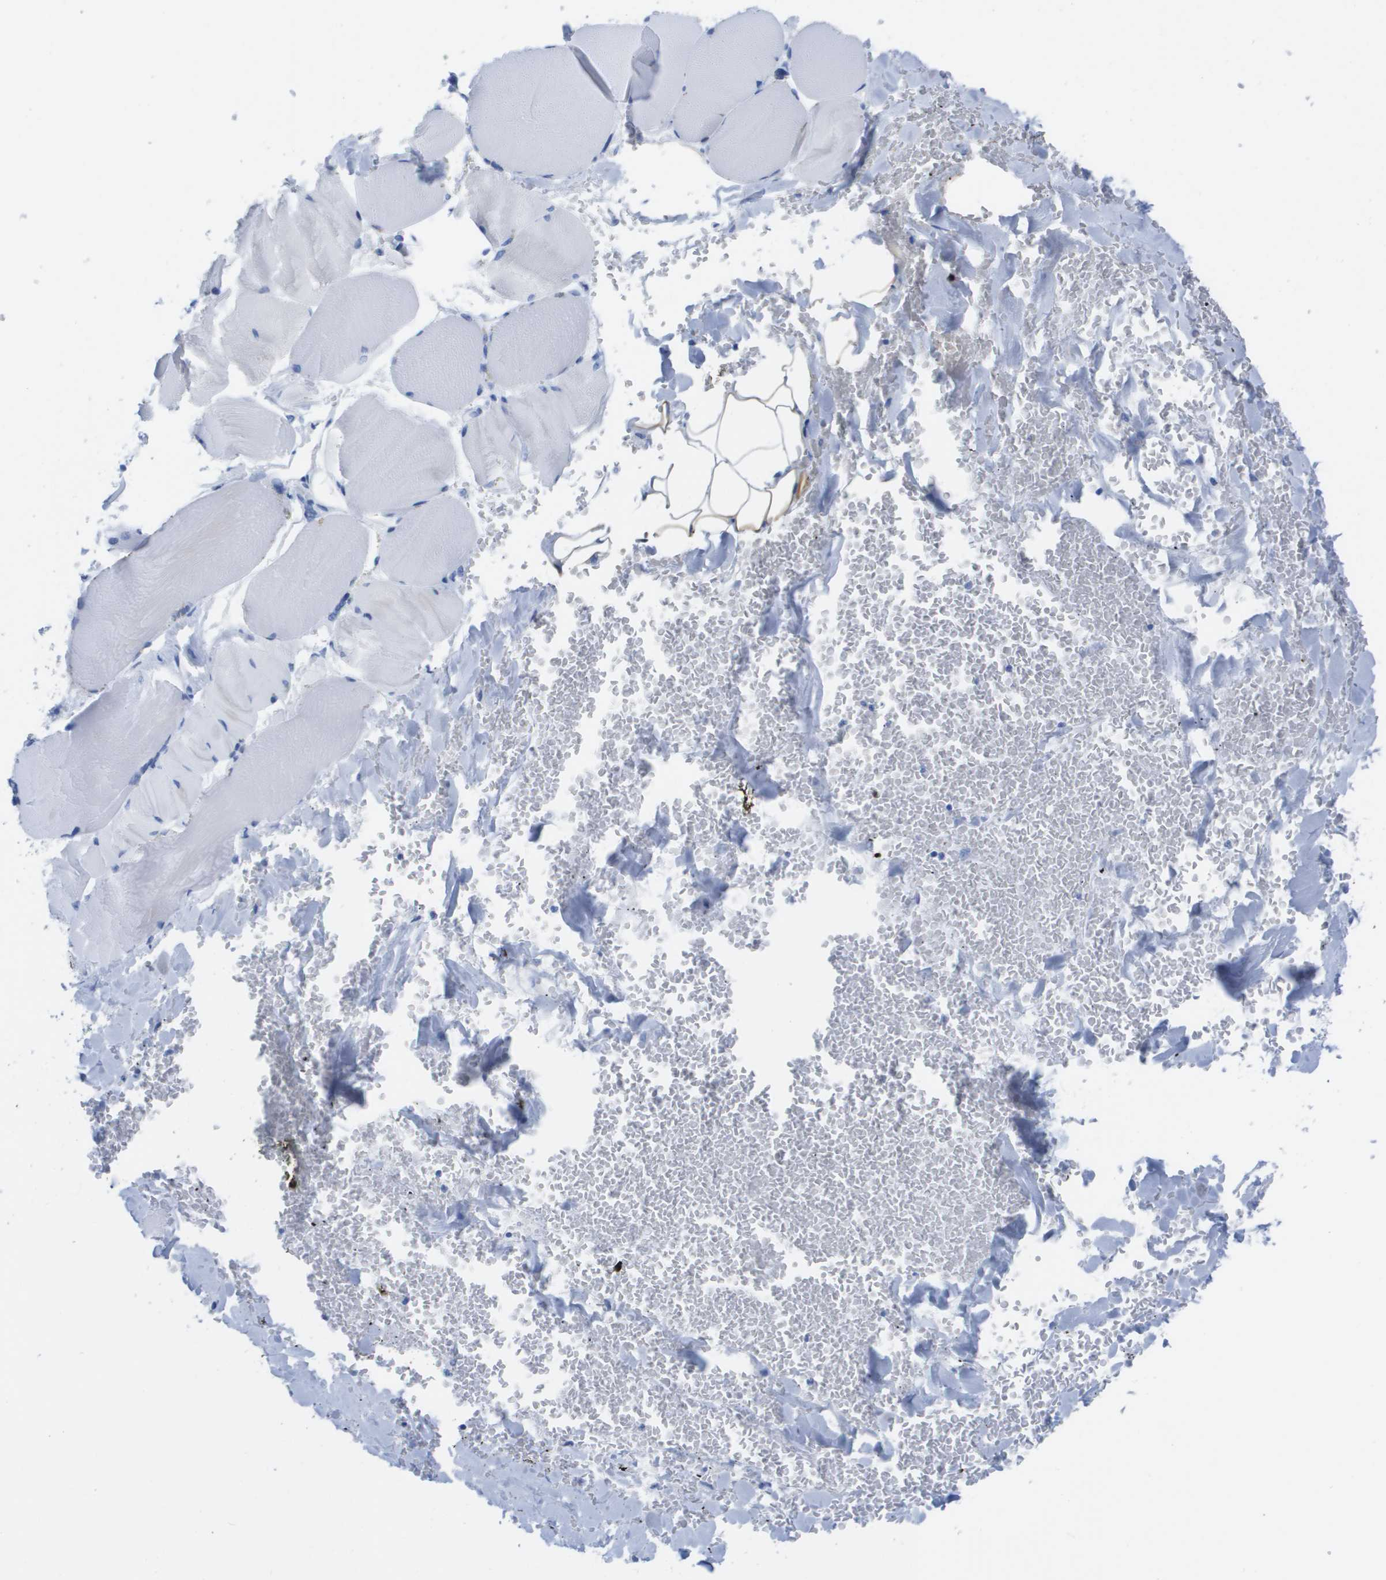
{"staining": {"intensity": "negative", "quantity": "none", "location": "none"}, "tissue": "skeletal muscle", "cell_type": "Myocytes", "image_type": "normal", "snomed": [{"axis": "morphology", "description": "Normal tissue, NOS"}, {"axis": "topography", "description": "Skin"}, {"axis": "topography", "description": "Skeletal muscle"}], "caption": "Micrograph shows no protein expression in myocytes of normal skeletal muscle.", "gene": "KCNA3", "patient": {"sex": "male", "age": 83}}